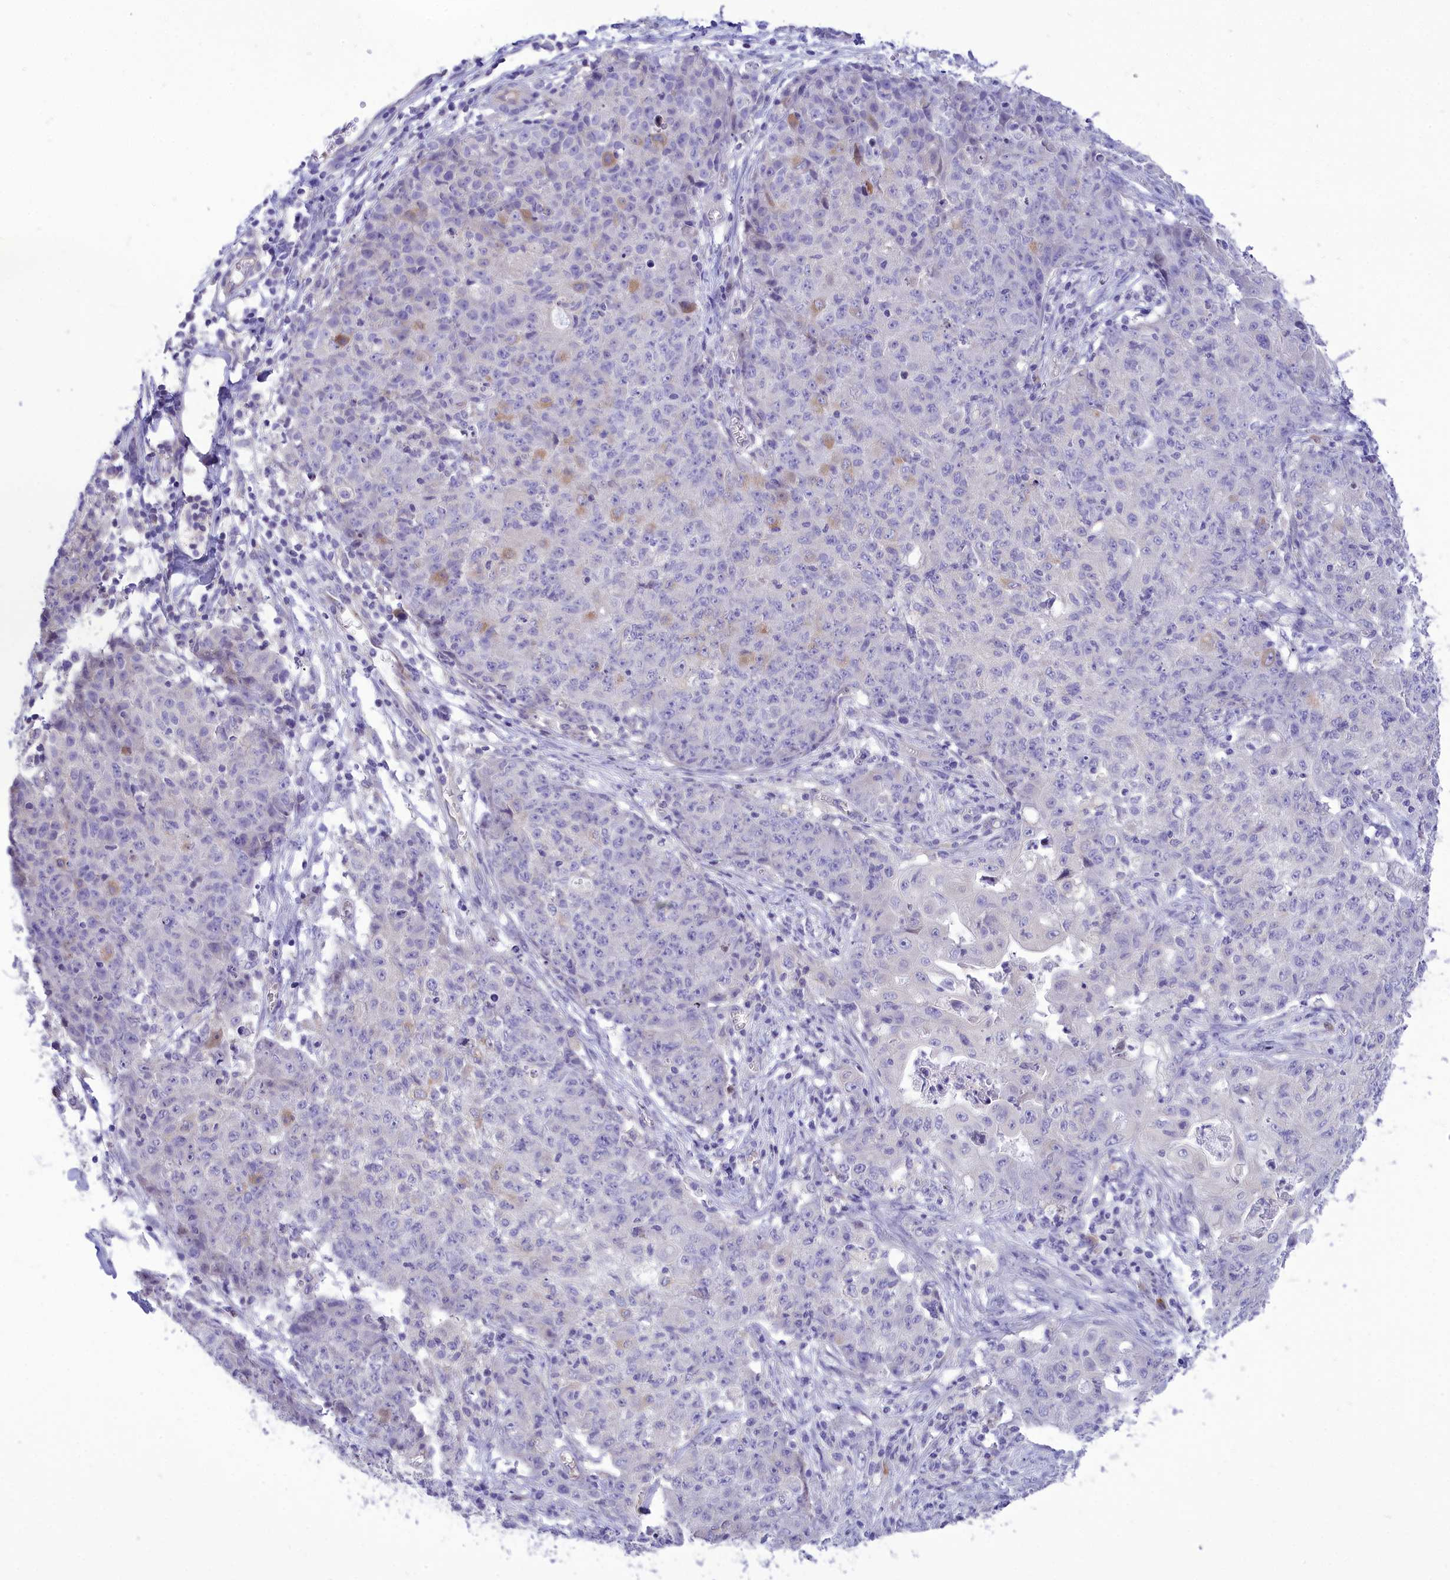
{"staining": {"intensity": "negative", "quantity": "none", "location": "none"}, "tissue": "ovarian cancer", "cell_type": "Tumor cells", "image_type": "cancer", "snomed": [{"axis": "morphology", "description": "Carcinoma, endometroid"}, {"axis": "topography", "description": "Ovary"}], "caption": "DAB (3,3'-diaminobenzidine) immunohistochemical staining of endometroid carcinoma (ovarian) reveals no significant expression in tumor cells.", "gene": "DCAF16", "patient": {"sex": "female", "age": 42}}